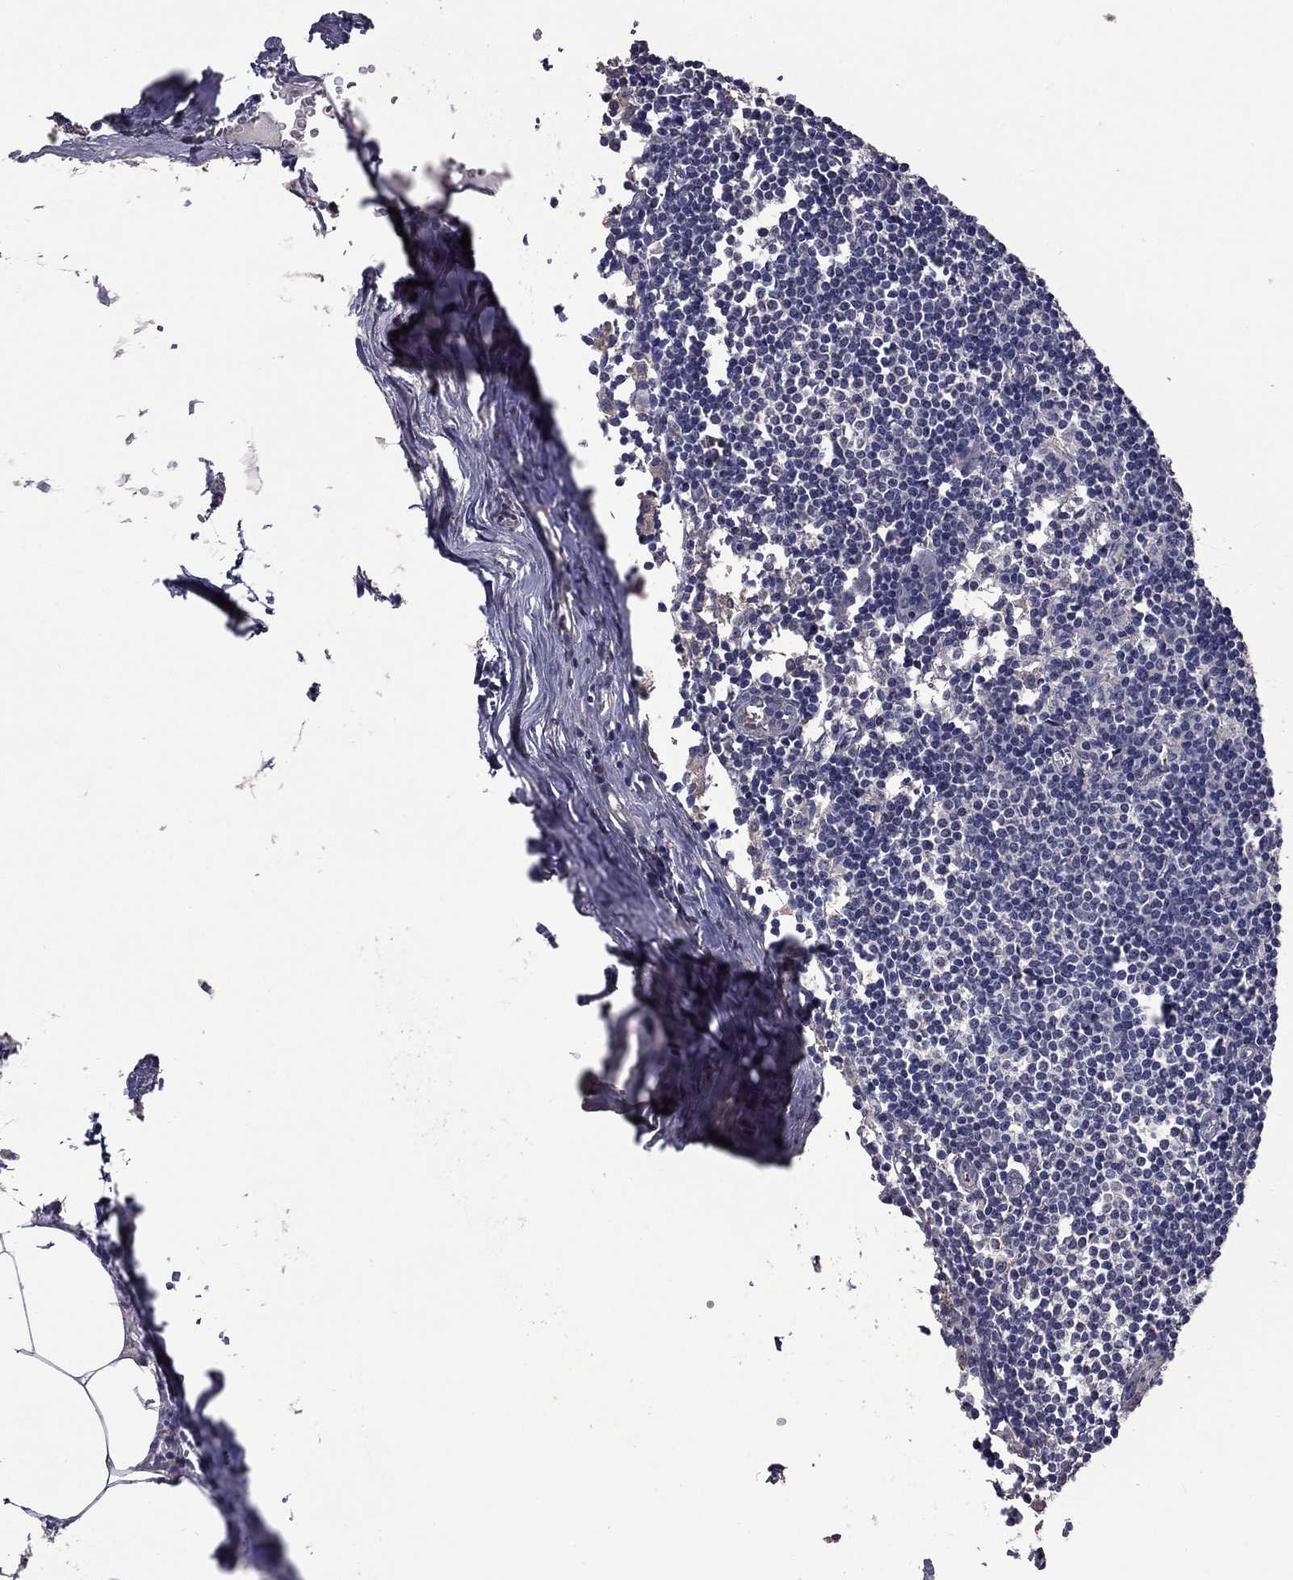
{"staining": {"intensity": "negative", "quantity": "none", "location": "none"}, "tissue": "lymph node", "cell_type": "Germinal center cells", "image_type": "normal", "snomed": [{"axis": "morphology", "description": "Normal tissue, NOS"}, {"axis": "topography", "description": "Lymph node"}], "caption": "IHC micrograph of benign lymph node: lymph node stained with DAB (3,3'-diaminobenzidine) demonstrates no significant protein expression in germinal center cells.", "gene": "MFAP3L", "patient": {"sex": "male", "age": 59}}